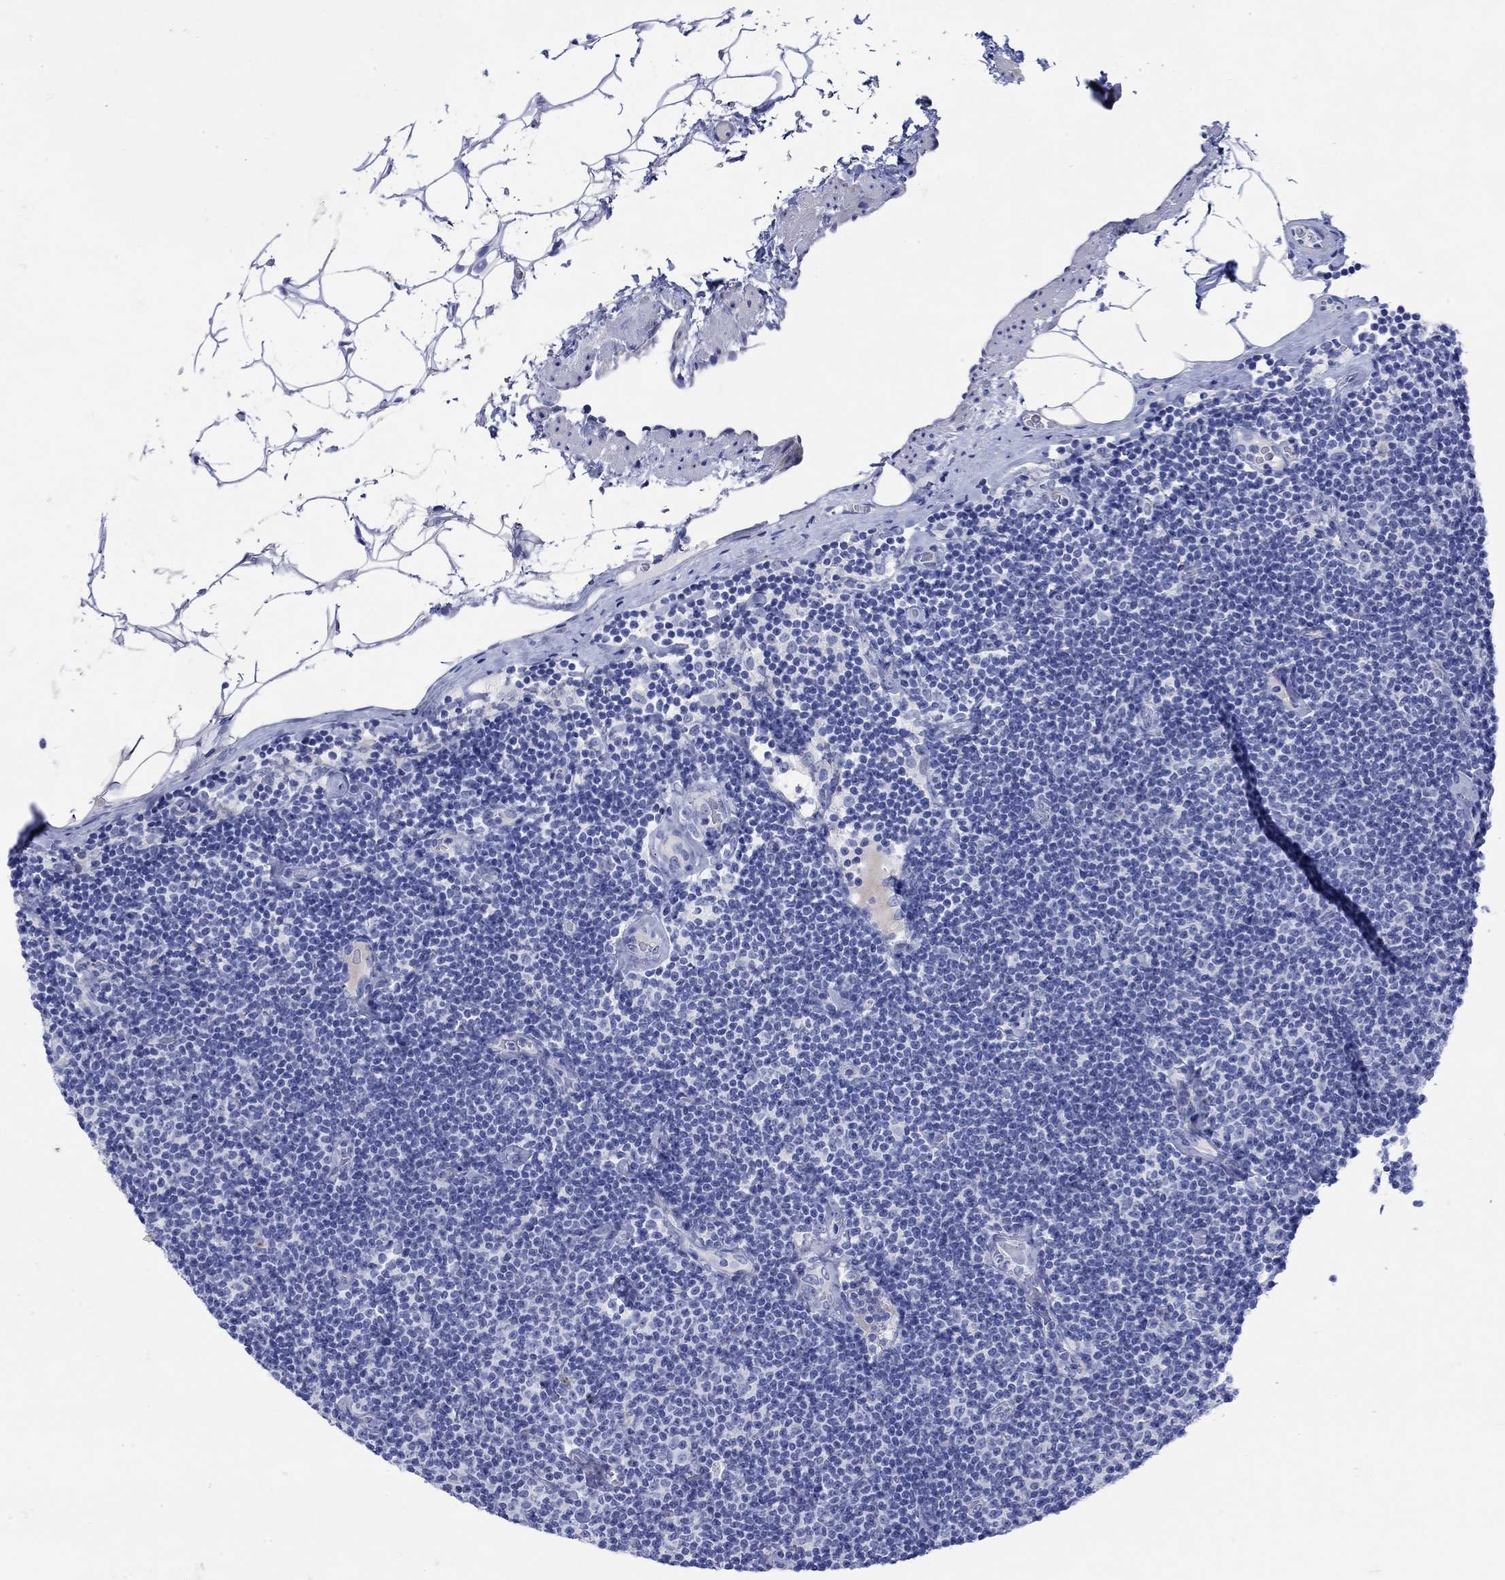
{"staining": {"intensity": "negative", "quantity": "none", "location": "none"}, "tissue": "lymphoma", "cell_type": "Tumor cells", "image_type": "cancer", "snomed": [{"axis": "morphology", "description": "Malignant lymphoma, non-Hodgkin's type, Low grade"}, {"axis": "topography", "description": "Lymph node"}], "caption": "DAB (3,3'-diaminobenzidine) immunohistochemical staining of lymphoma demonstrates no significant positivity in tumor cells.", "gene": "ANKMY1", "patient": {"sex": "male", "age": 81}}